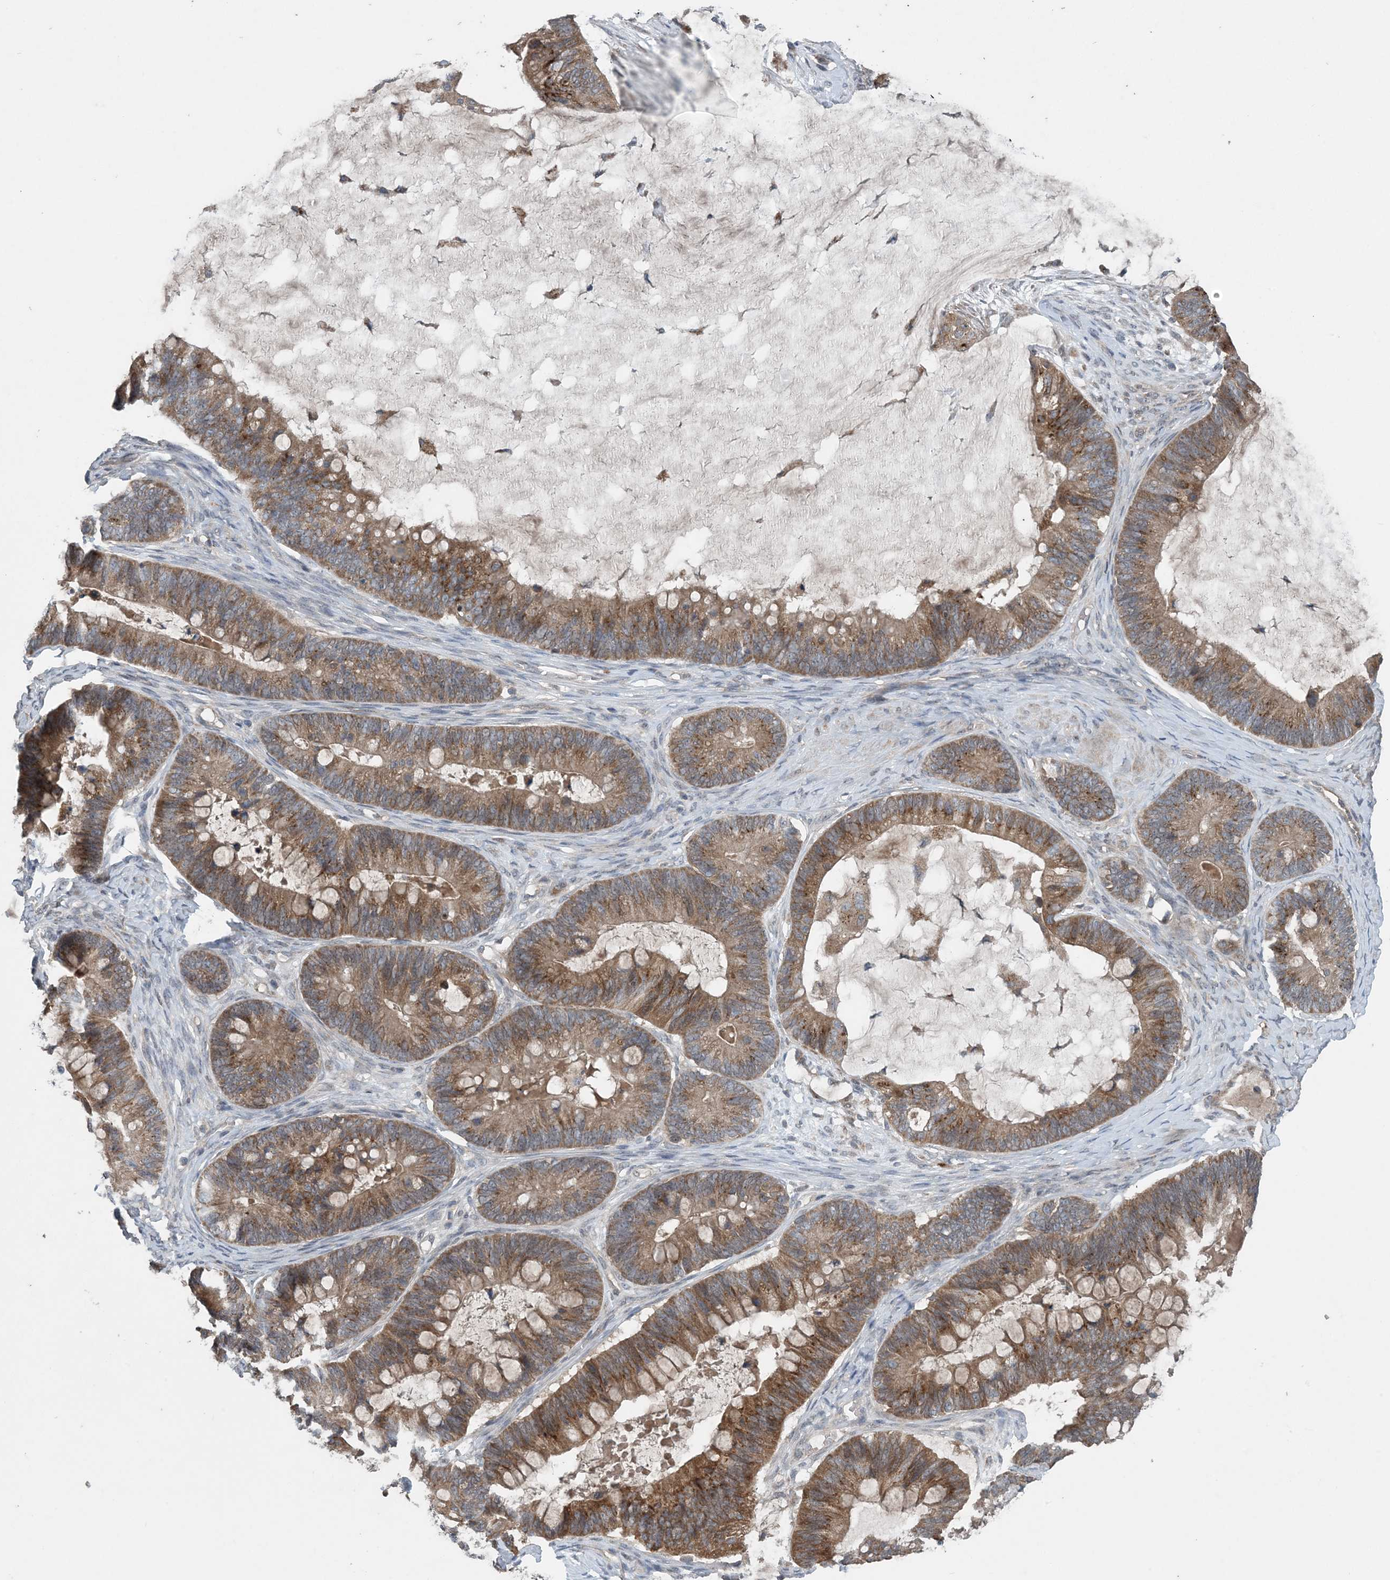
{"staining": {"intensity": "moderate", "quantity": ">75%", "location": "cytoplasmic/membranous"}, "tissue": "ovarian cancer", "cell_type": "Tumor cells", "image_type": "cancer", "snomed": [{"axis": "morphology", "description": "Cystadenocarcinoma, mucinous, NOS"}, {"axis": "topography", "description": "Ovary"}], "caption": "IHC of human ovarian cancer exhibits medium levels of moderate cytoplasmic/membranous expression in approximately >75% of tumor cells.", "gene": "MYO9B", "patient": {"sex": "female", "age": 61}}